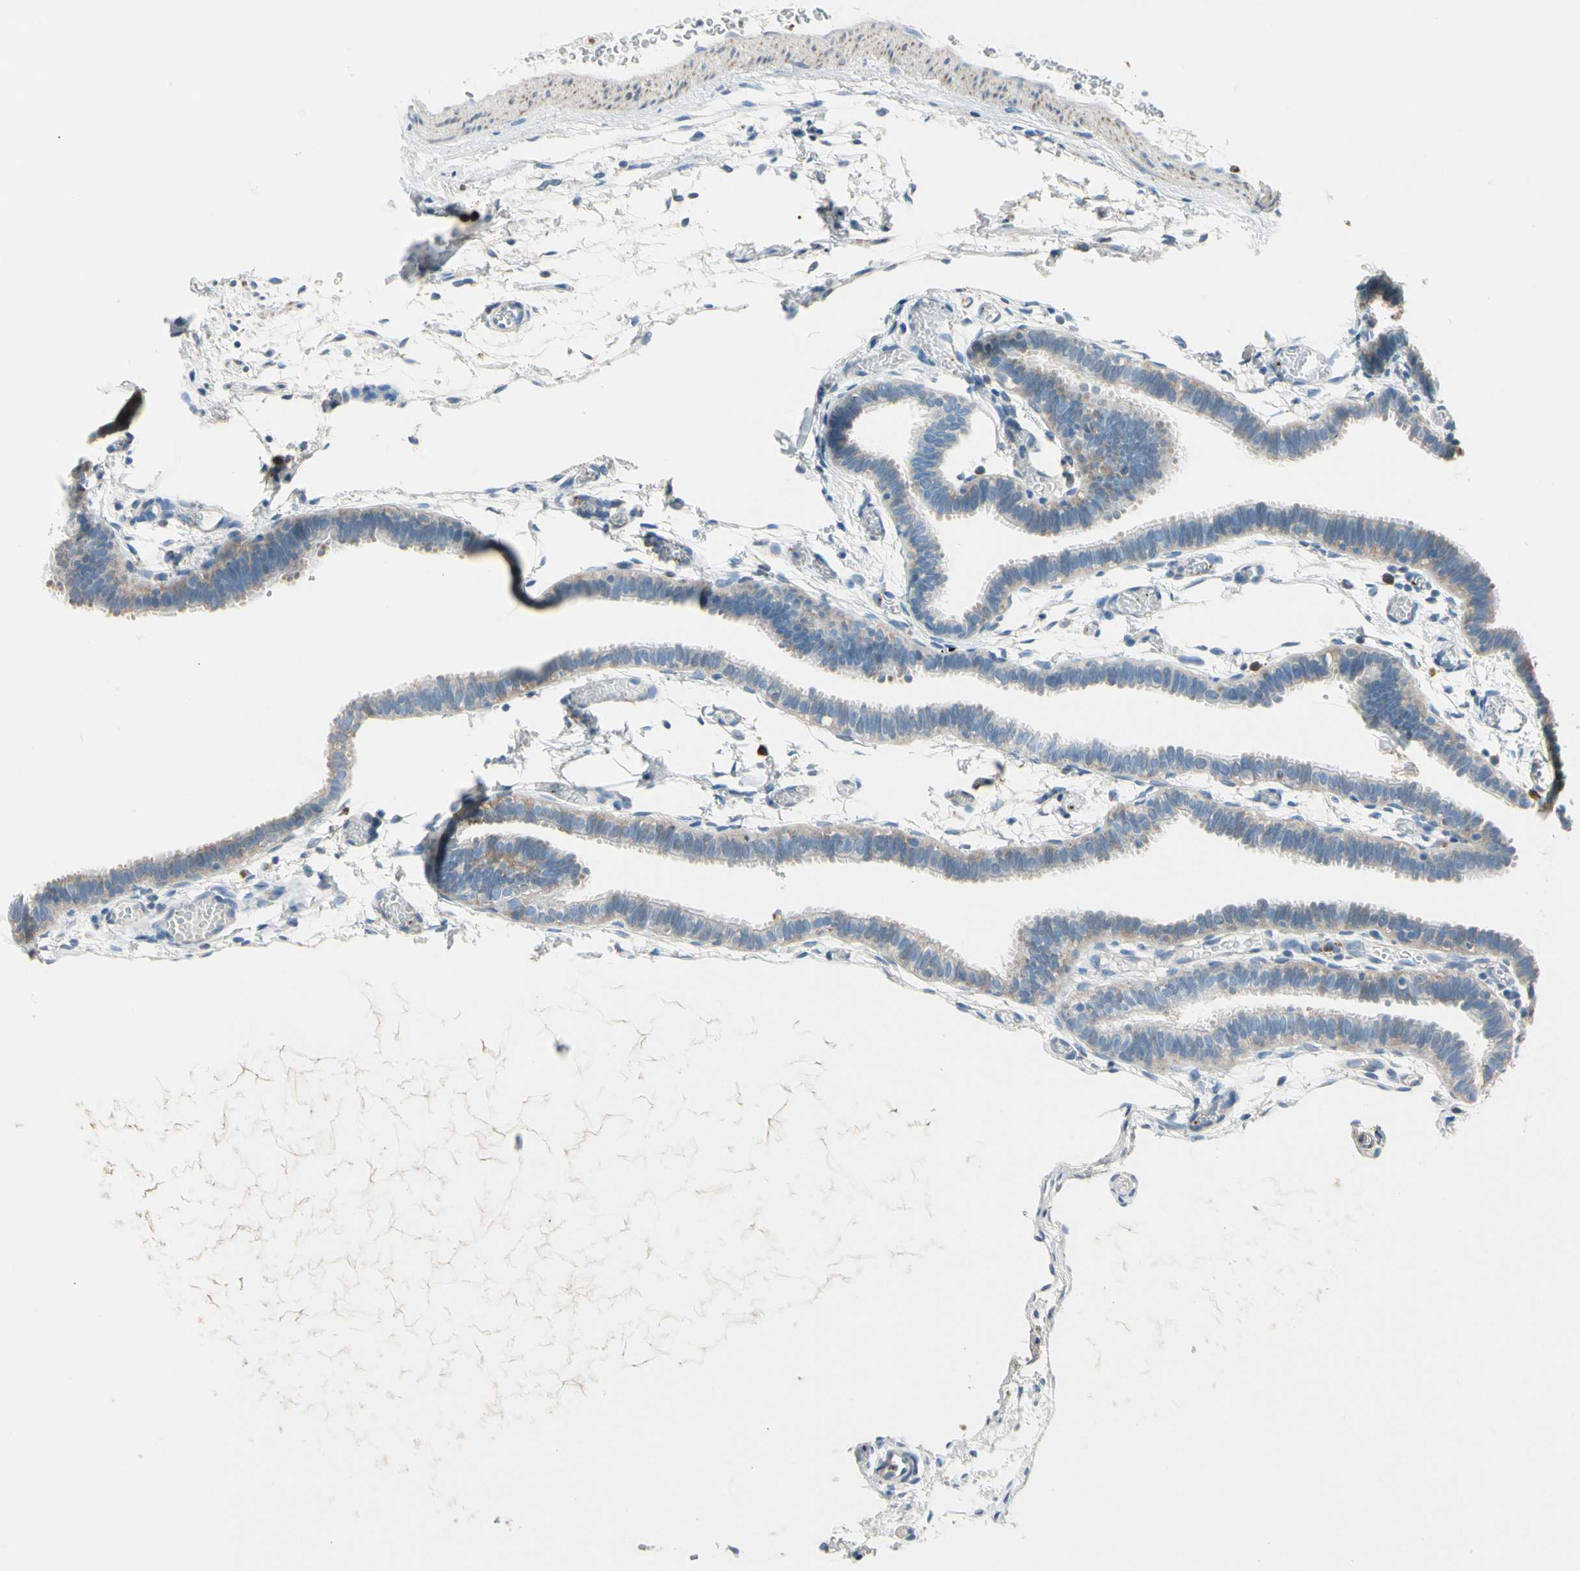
{"staining": {"intensity": "moderate", "quantity": ">75%", "location": "cytoplasmic/membranous"}, "tissue": "fallopian tube", "cell_type": "Glandular cells", "image_type": "normal", "snomed": [{"axis": "morphology", "description": "Normal tissue, NOS"}, {"axis": "topography", "description": "Fallopian tube"}], "caption": "Immunohistochemistry micrograph of benign fallopian tube: fallopian tube stained using immunohistochemistry (IHC) exhibits medium levels of moderate protein expression localized specifically in the cytoplasmic/membranous of glandular cells, appearing as a cytoplasmic/membranous brown color.", "gene": "LY6G6F", "patient": {"sex": "female", "age": 29}}